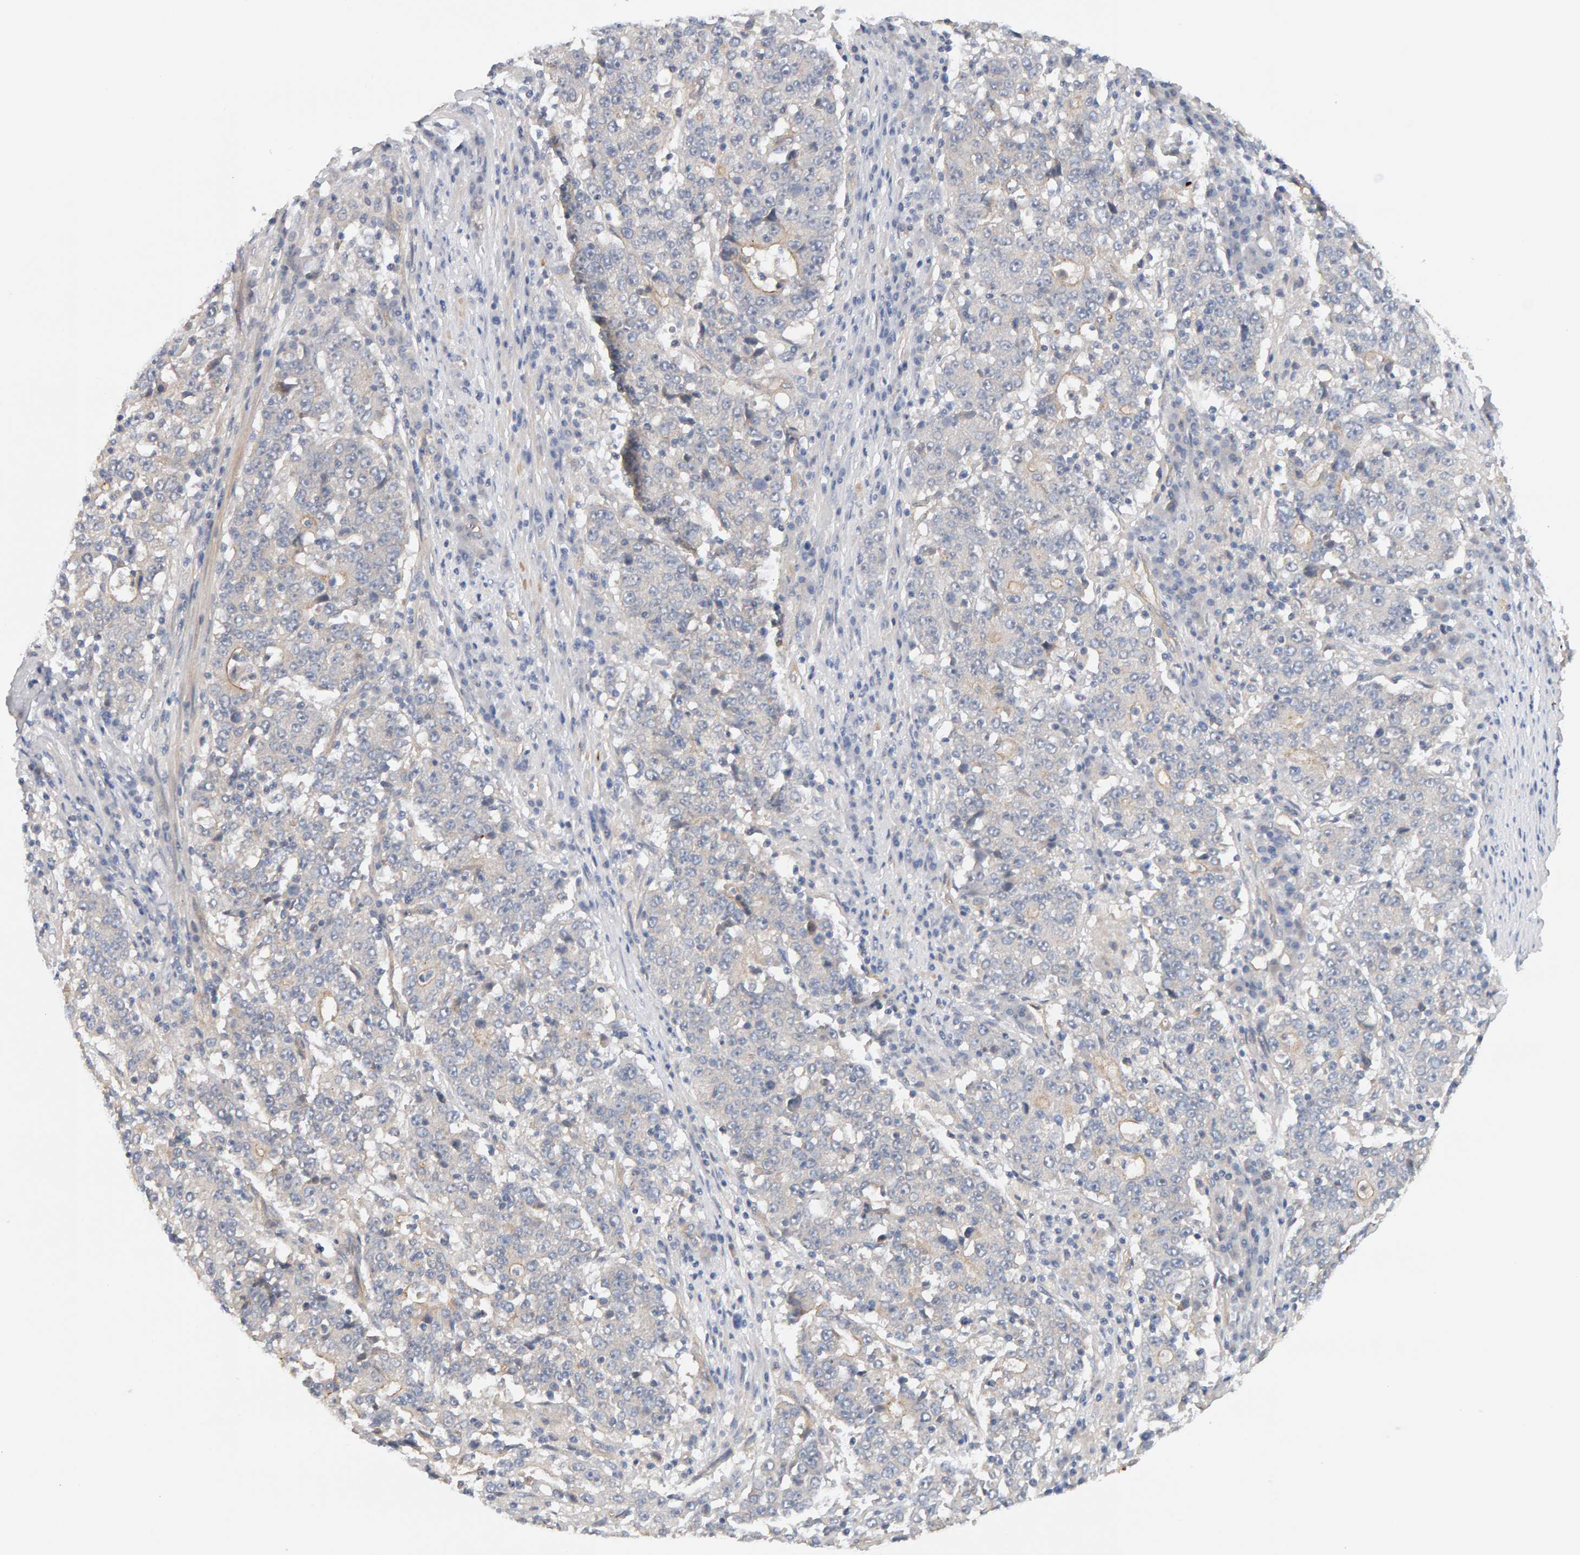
{"staining": {"intensity": "negative", "quantity": "none", "location": "none"}, "tissue": "stomach cancer", "cell_type": "Tumor cells", "image_type": "cancer", "snomed": [{"axis": "morphology", "description": "Adenocarcinoma, NOS"}, {"axis": "topography", "description": "Stomach"}], "caption": "This is an immunohistochemistry histopathology image of stomach cancer. There is no expression in tumor cells.", "gene": "PPP1R16A", "patient": {"sex": "male", "age": 59}}